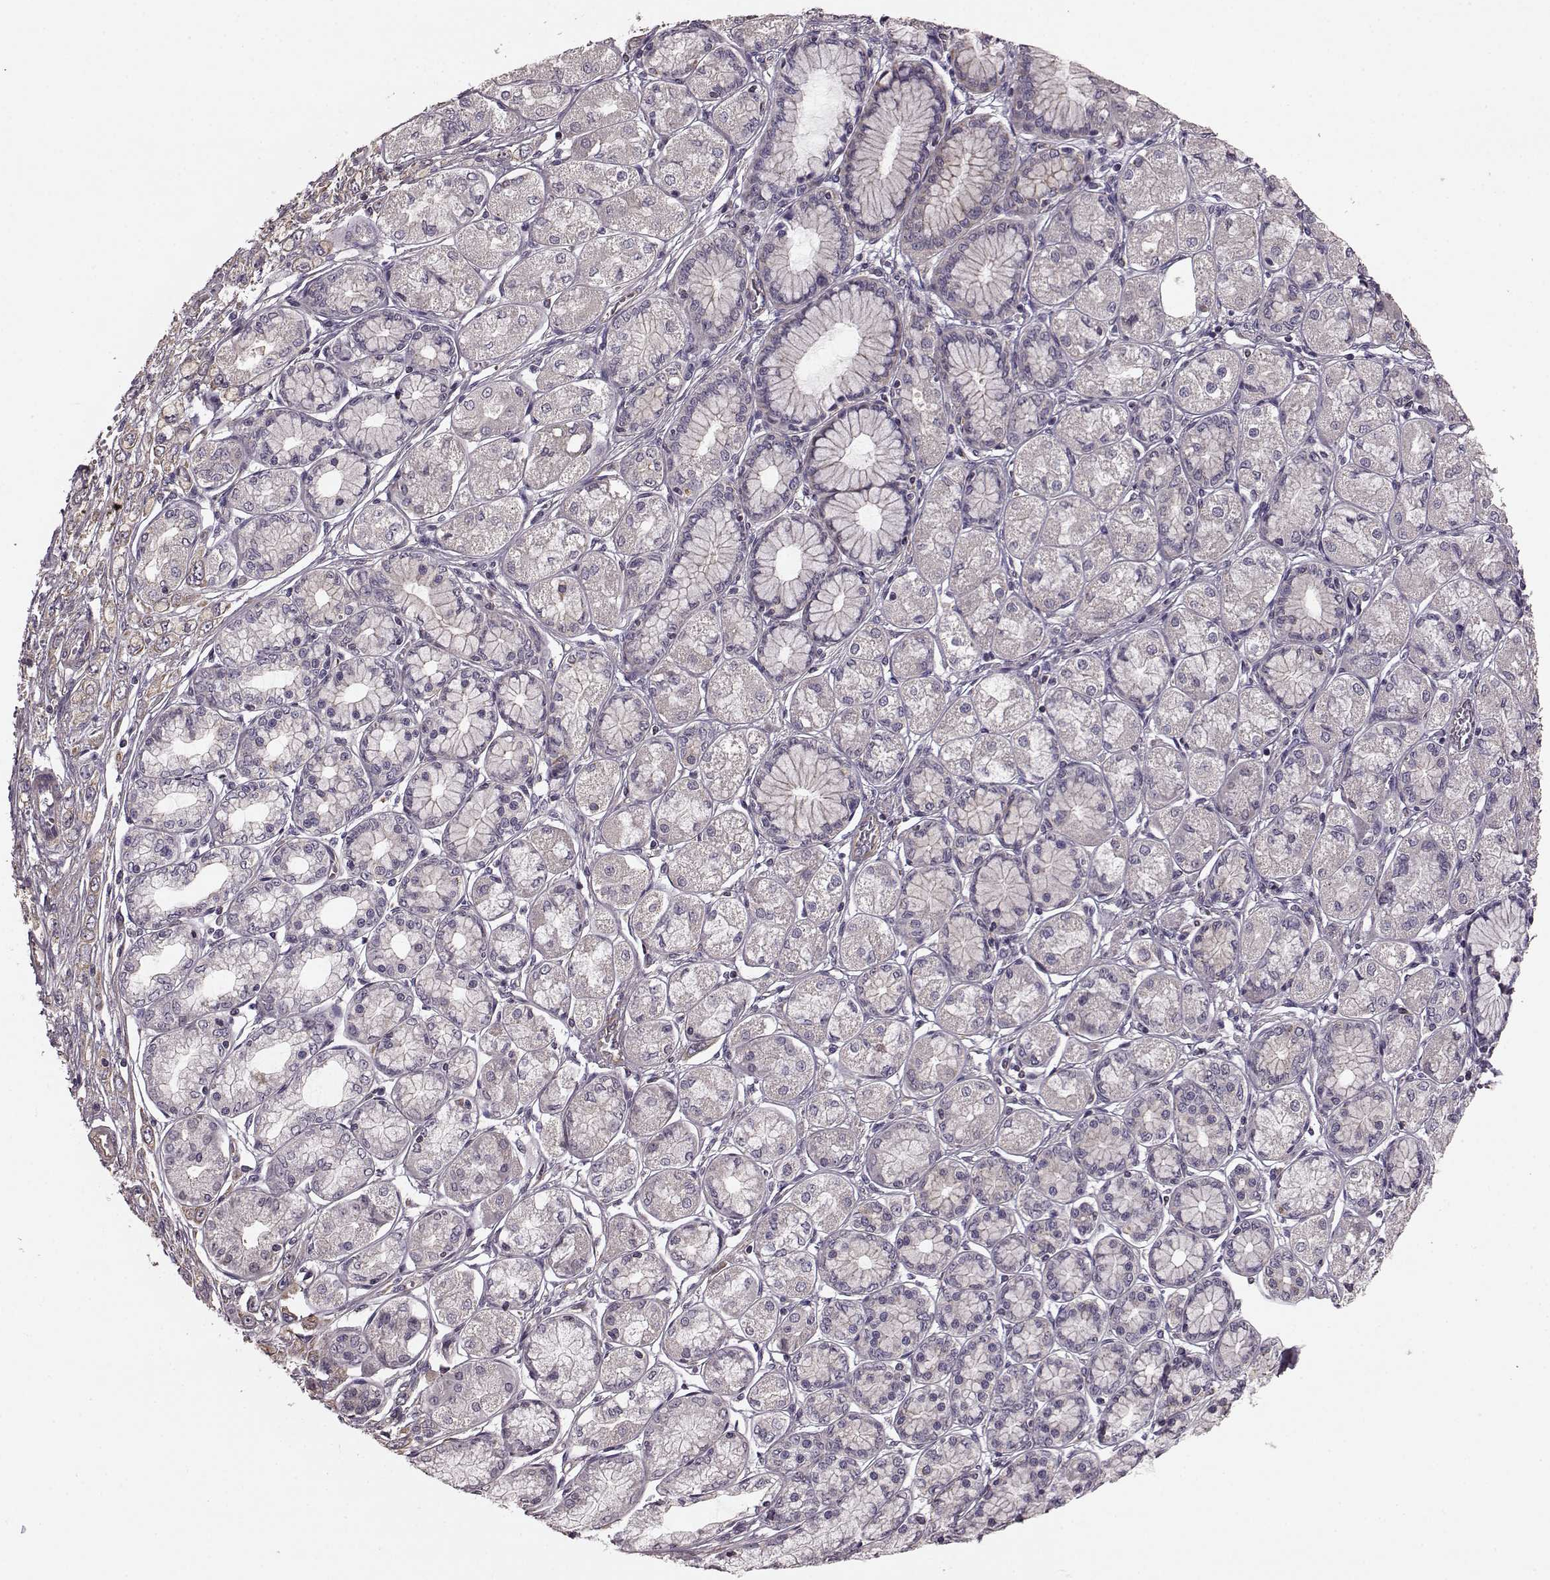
{"staining": {"intensity": "moderate", "quantity": "<25%", "location": "cytoplasmic/membranous"}, "tissue": "stomach cancer", "cell_type": "Tumor cells", "image_type": "cancer", "snomed": [{"axis": "morphology", "description": "Normal tissue, NOS"}, {"axis": "morphology", "description": "Adenocarcinoma, NOS"}, {"axis": "morphology", "description": "Adenocarcinoma, High grade"}, {"axis": "topography", "description": "Stomach, upper"}, {"axis": "topography", "description": "Stomach"}], "caption": "A histopathology image showing moderate cytoplasmic/membranous expression in about <25% of tumor cells in stomach high-grade adenocarcinoma, as visualized by brown immunohistochemical staining.", "gene": "NTF3", "patient": {"sex": "female", "age": 65}}